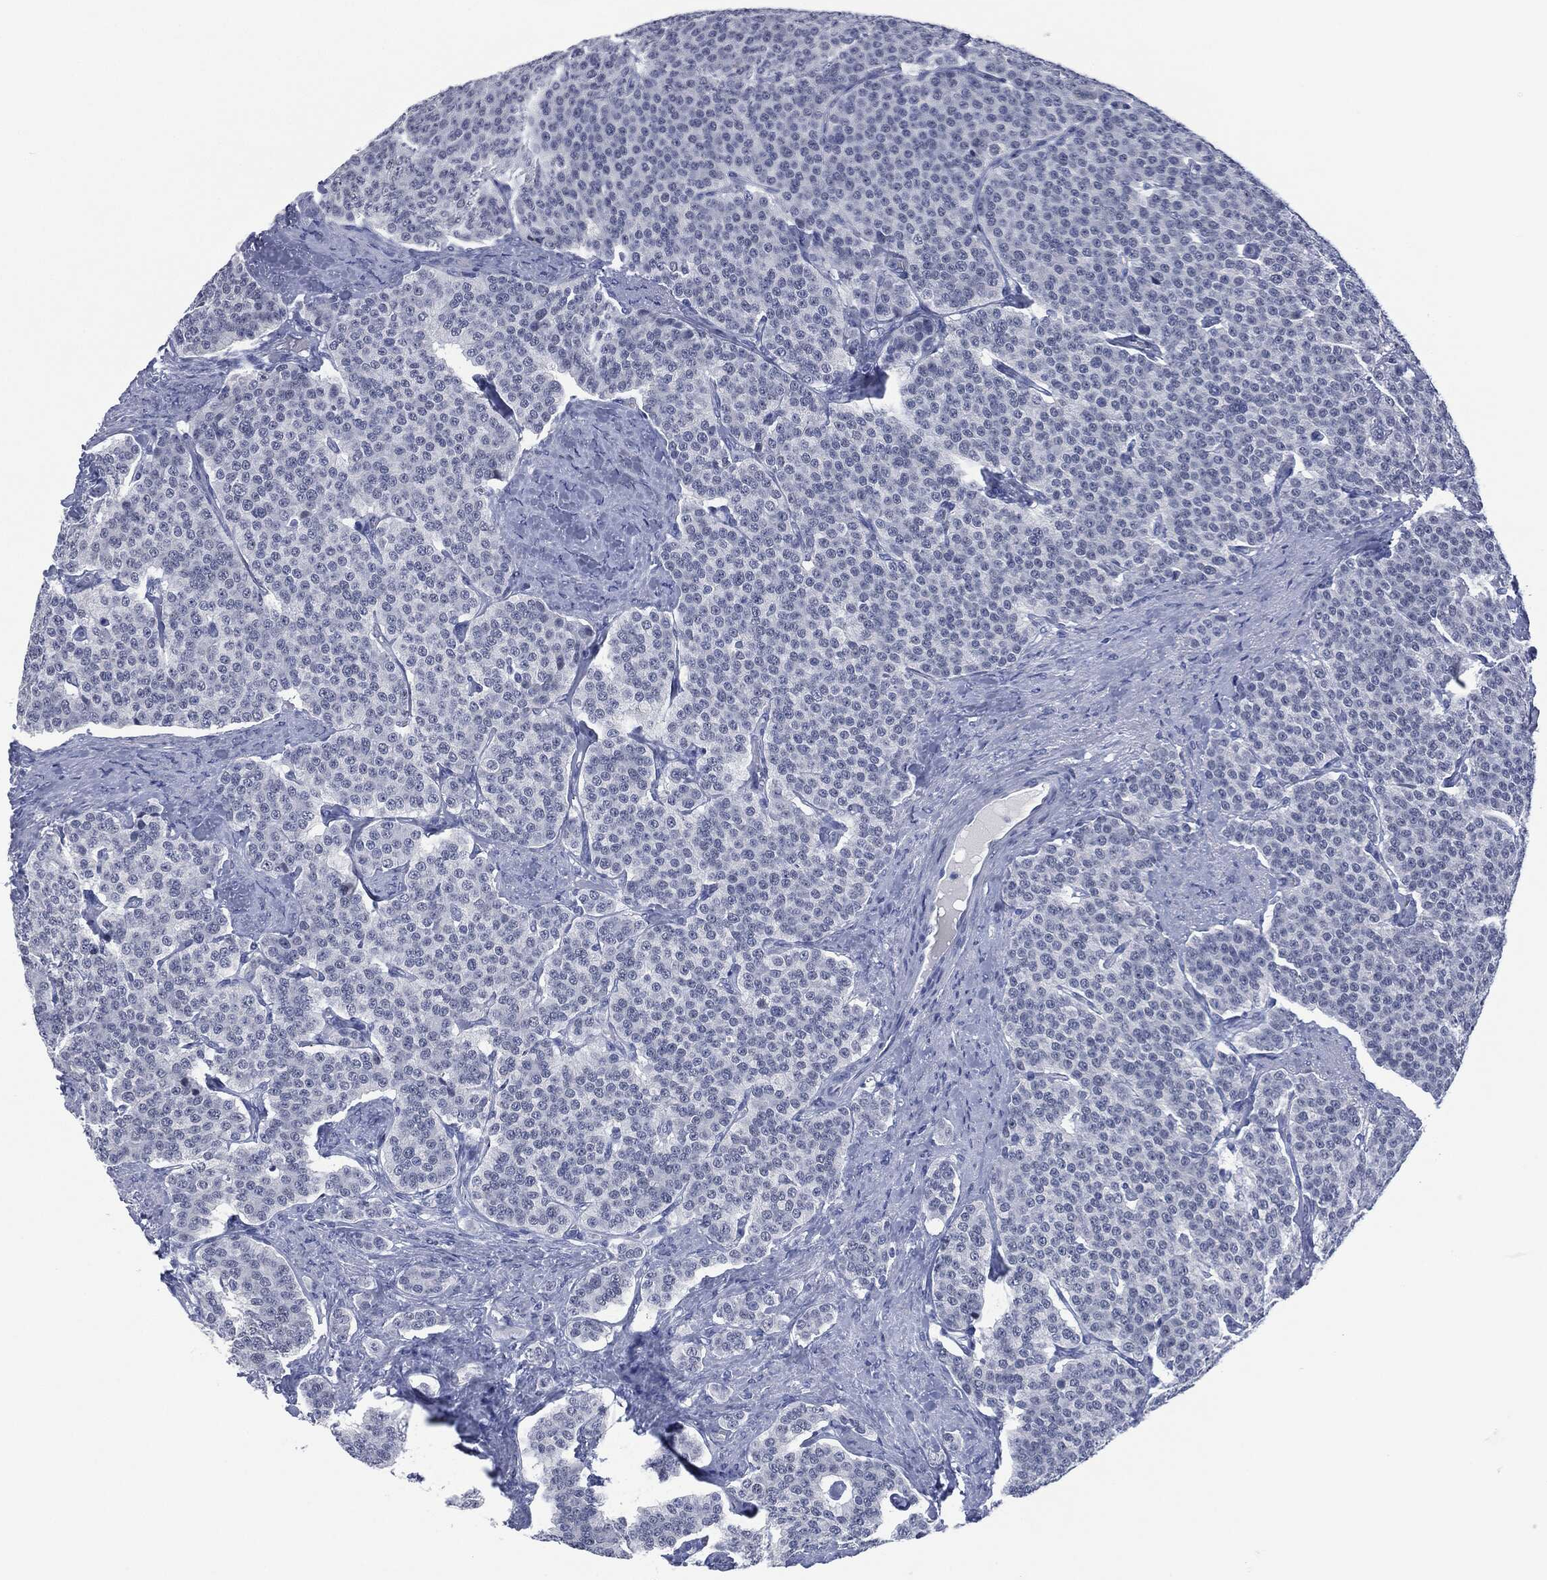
{"staining": {"intensity": "negative", "quantity": "none", "location": "none"}, "tissue": "carcinoid", "cell_type": "Tumor cells", "image_type": "cancer", "snomed": [{"axis": "morphology", "description": "Carcinoid, malignant, NOS"}, {"axis": "topography", "description": "Small intestine"}], "caption": "Immunohistochemical staining of malignant carcinoid displays no significant staining in tumor cells.", "gene": "MUC16", "patient": {"sex": "female", "age": 58}}